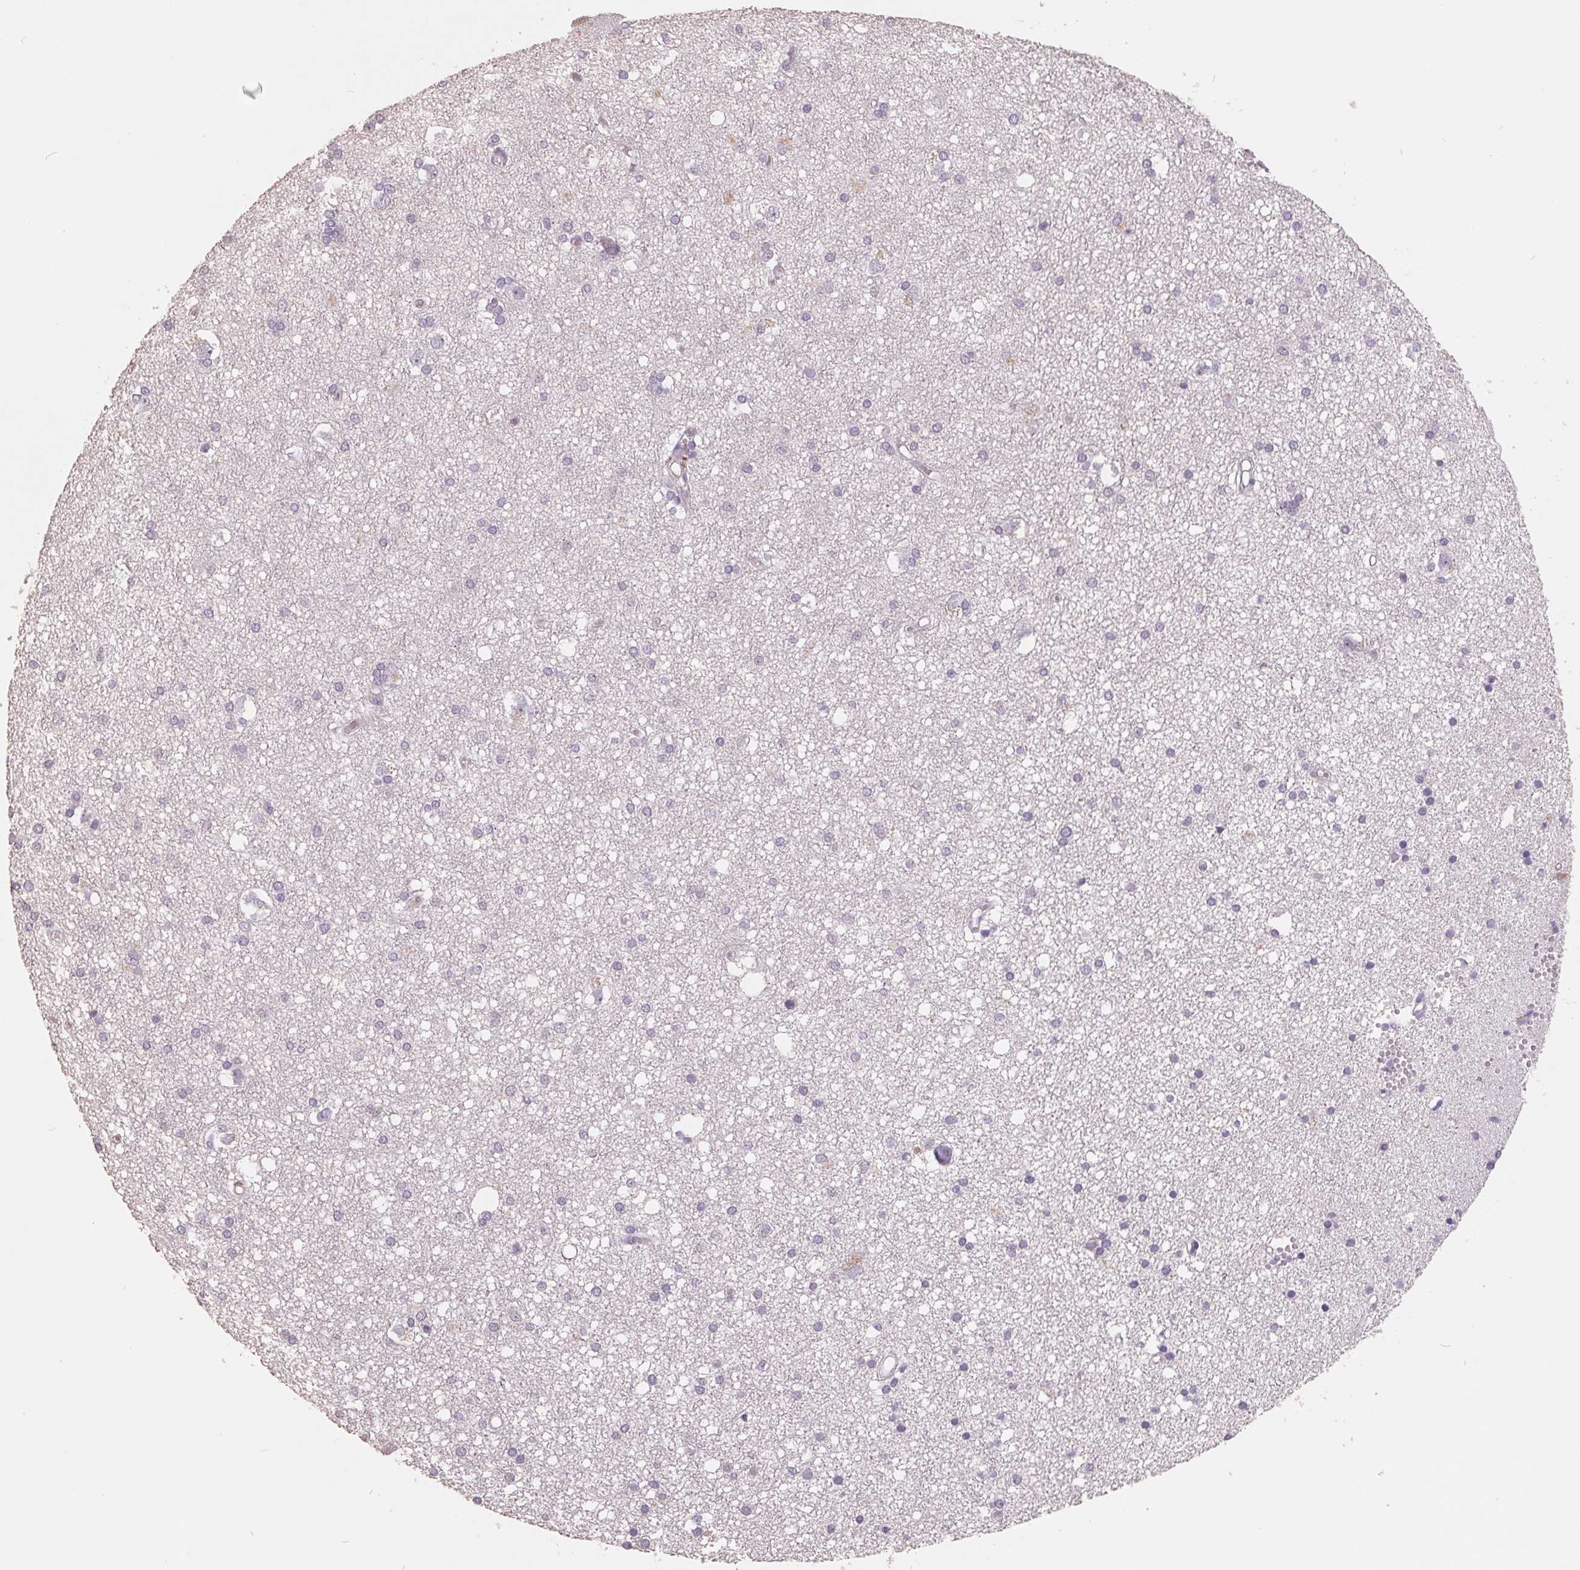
{"staining": {"intensity": "negative", "quantity": "none", "location": "none"}, "tissue": "cerebral cortex", "cell_type": "Endothelial cells", "image_type": "normal", "snomed": [{"axis": "morphology", "description": "Normal tissue, NOS"}, {"axis": "morphology", "description": "Glioma, malignant, High grade"}, {"axis": "topography", "description": "Cerebral cortex"}], "caption": "IHC of benign human cerebral cortex exhibits no positivity in endothelial cells.", "gene": "FTCD", "patient": {"sex": "male", "age": 71}}